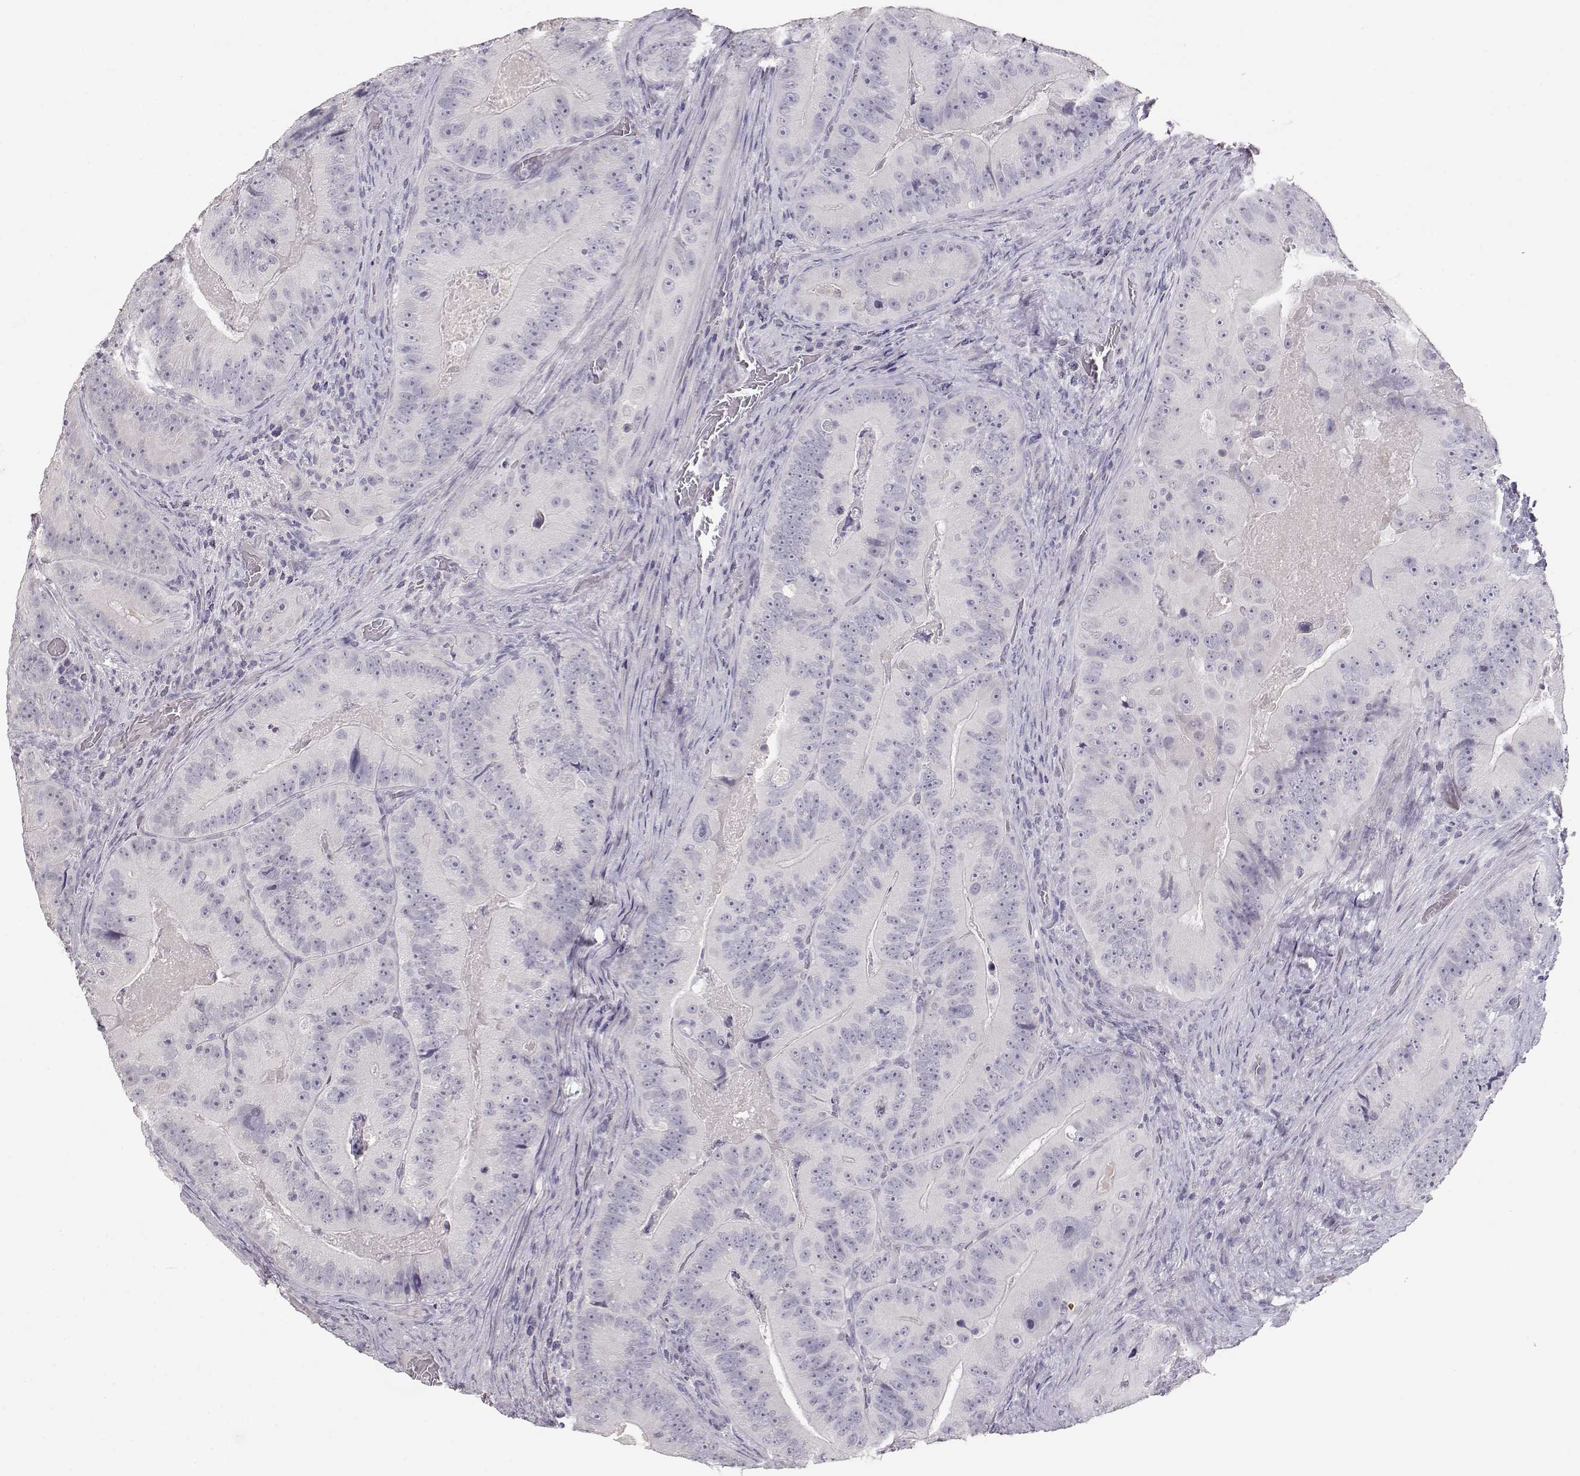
{"staining": {"intensity": "negative", "quantity": "none", "location": "none"}, "tissue": "colorectal cancer", "cell_type": "Tumor cells", "image_type": "cancer", "snomed": [{"axis": "morphology", "description": "Adenocarcinoma, NOS"}, {"axis": "topography", "description": "Colon"}], "caption": "The histopathology image exhibits no significant positivity in tumor cells of adenocarcinoma (colorectal).", "gene": "TKTL1", "patient": {"sex": "female", "age": 86}}